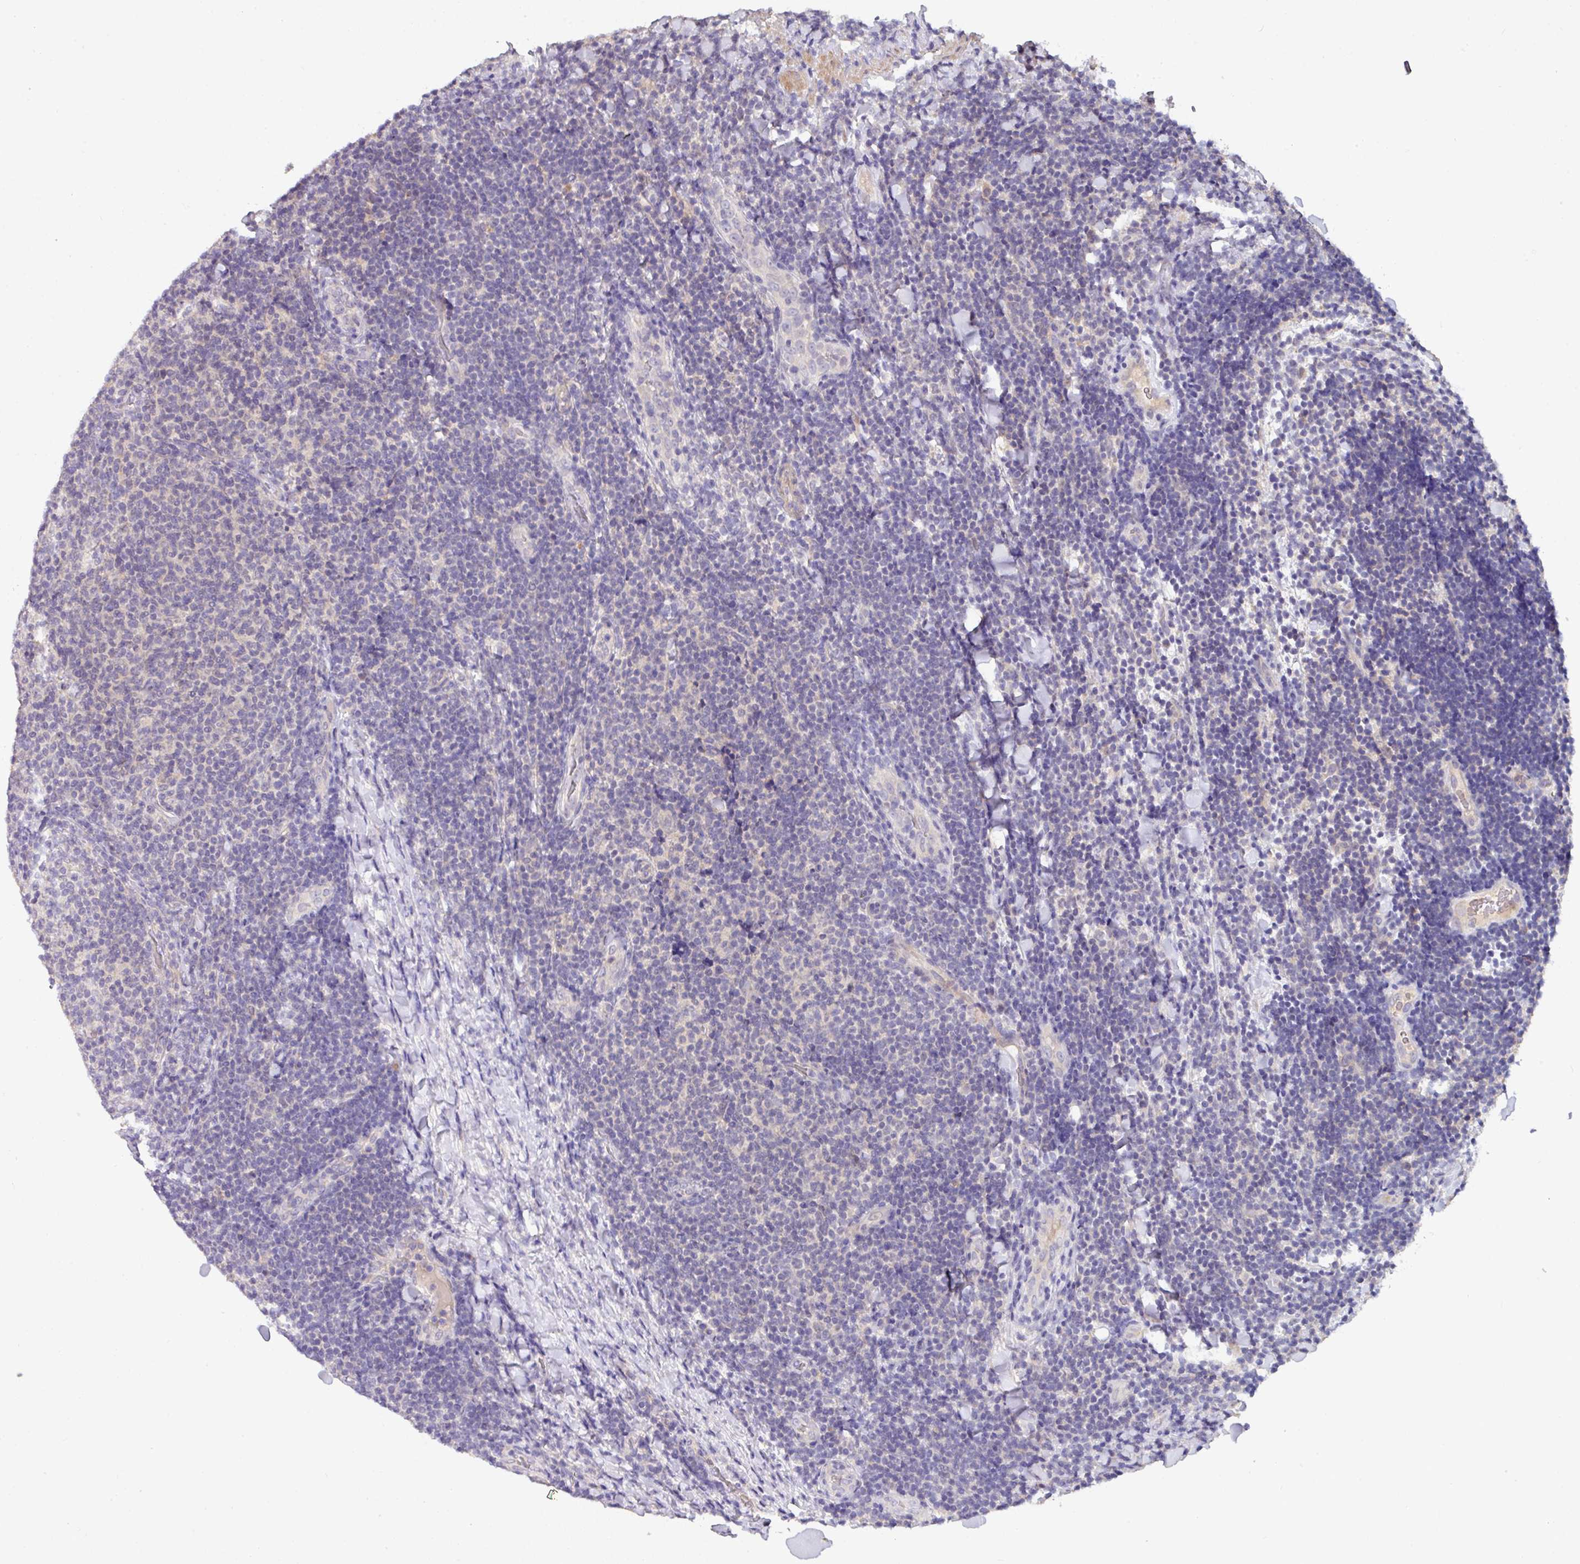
{"staining": {"intensity": "negative", "quantity": "none", "location": "none"}, "tissue": "lymphoma", "cell_type": "Tumor cells", "image_type": "cancer", "snomed": [{"axis": "morphology", "description": "Malignant lymphoma, non-Hodgkin's type, Low grade"}, {"axis": "topography", "description": "Lymph node"}], "caption": "DAB immunohistochemical staining of human malignant lymphoma, non-Hodgkin's type (low-grade) reveals no significant expression in tumor cells. (DAB (3,3'-diaminobenzidine) immunohistochemistry (IHC) with hematoxylin counter stain).", "gene": "AEBP2", "patient": {"sex": "male", "age": 66}}